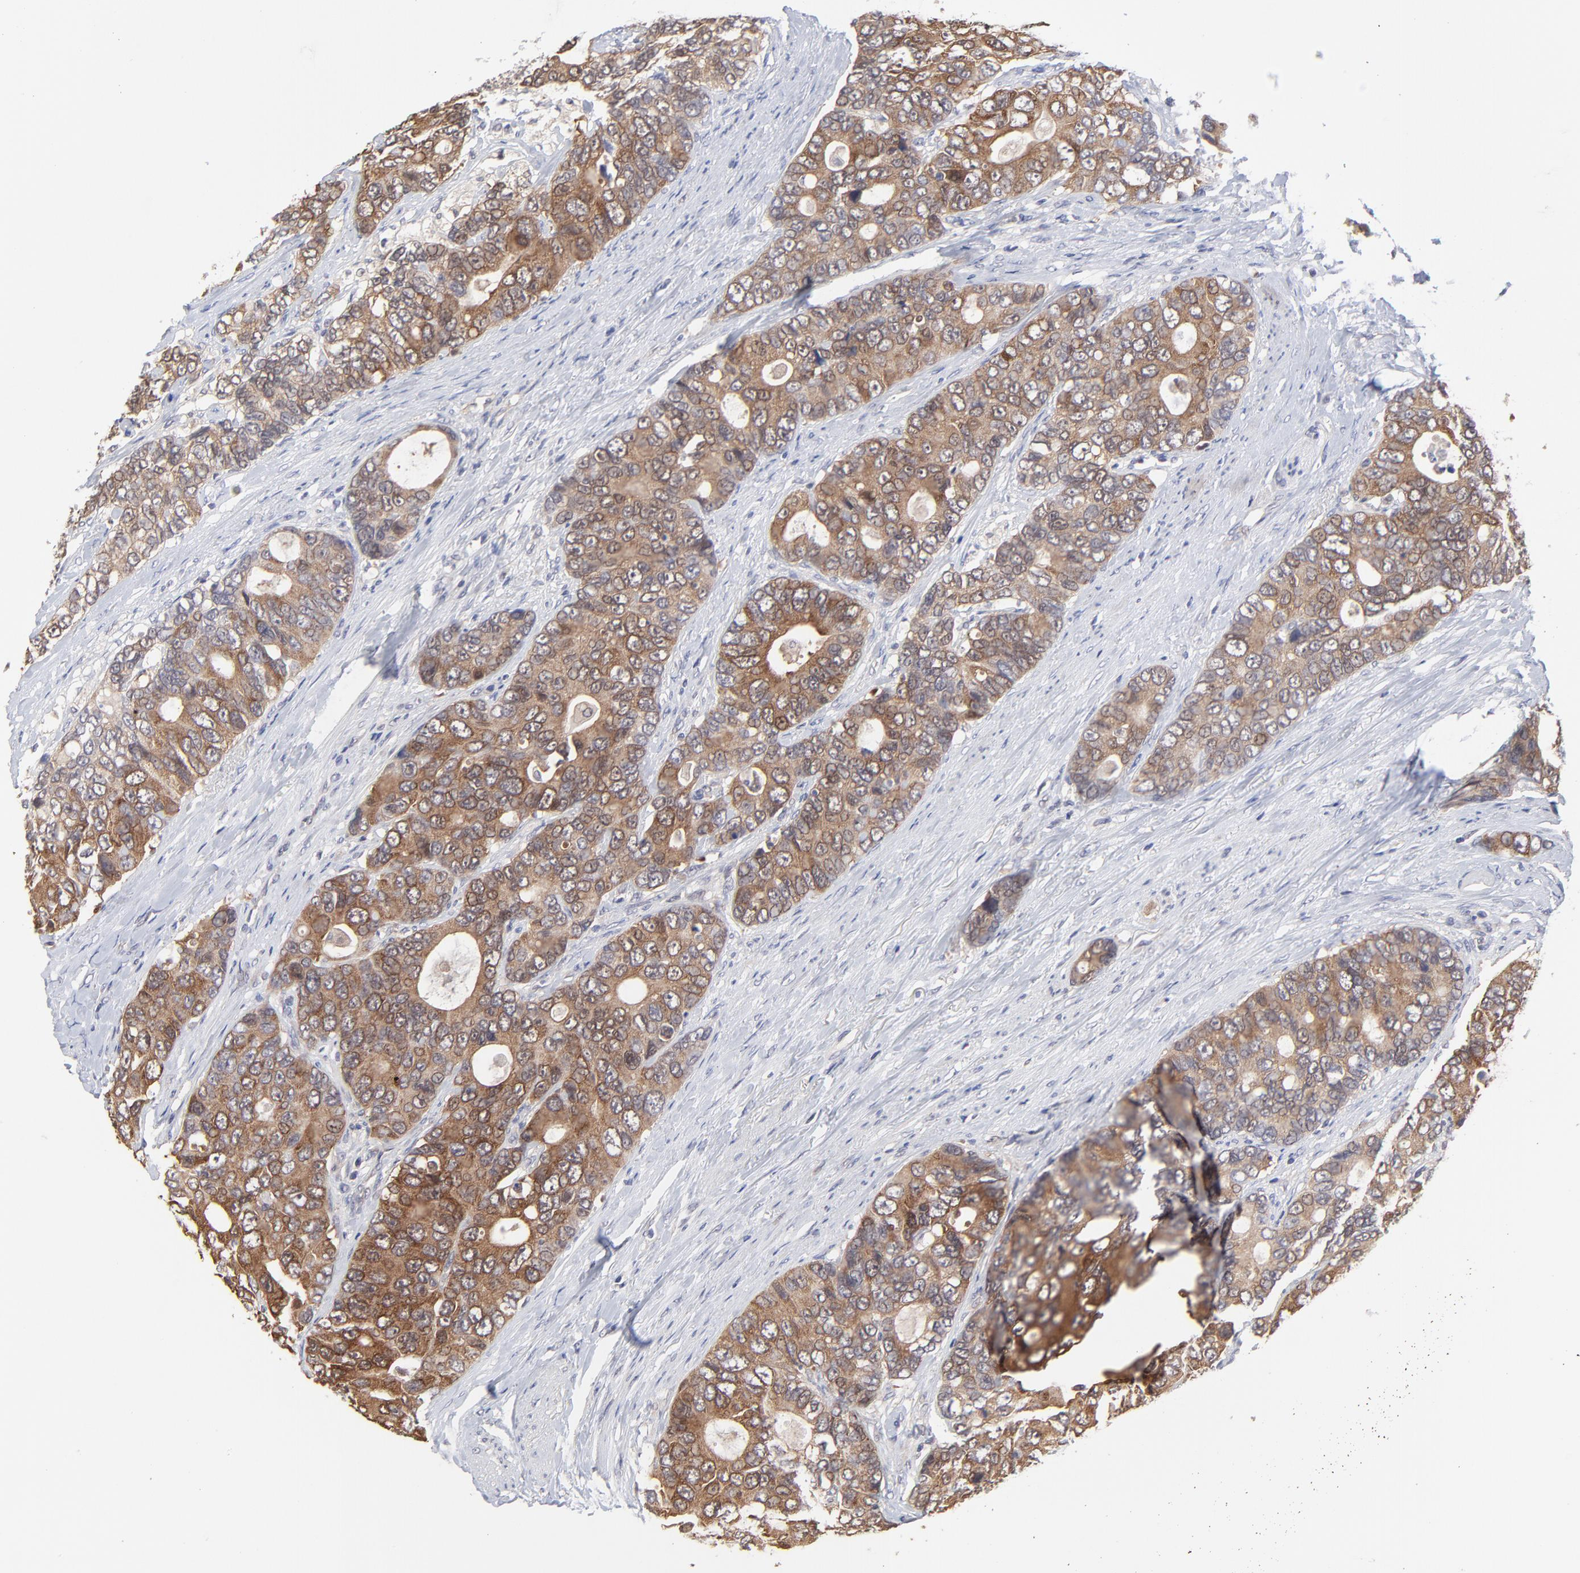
{"staining": {"intensity": "moderate", "quantity": ">75%", "location": "cytoplasmic/membranous"}, "tissue": "colorectal cancer", "cell_type": "Tumor cells", "image_type": "cancer", "snomed": [{"axis": "morphology", "description": "Adenocarcinoma, NOS"}, {"axis": "topography", "description": "Rectum"}], "caption": "Protein staining of colorectal cancer tissue reveals moderate cytoplasmic/membranous expression in about >75% of tumor cells.", "gene": "GART", "patient": {"sex": "female", "age": 67}}